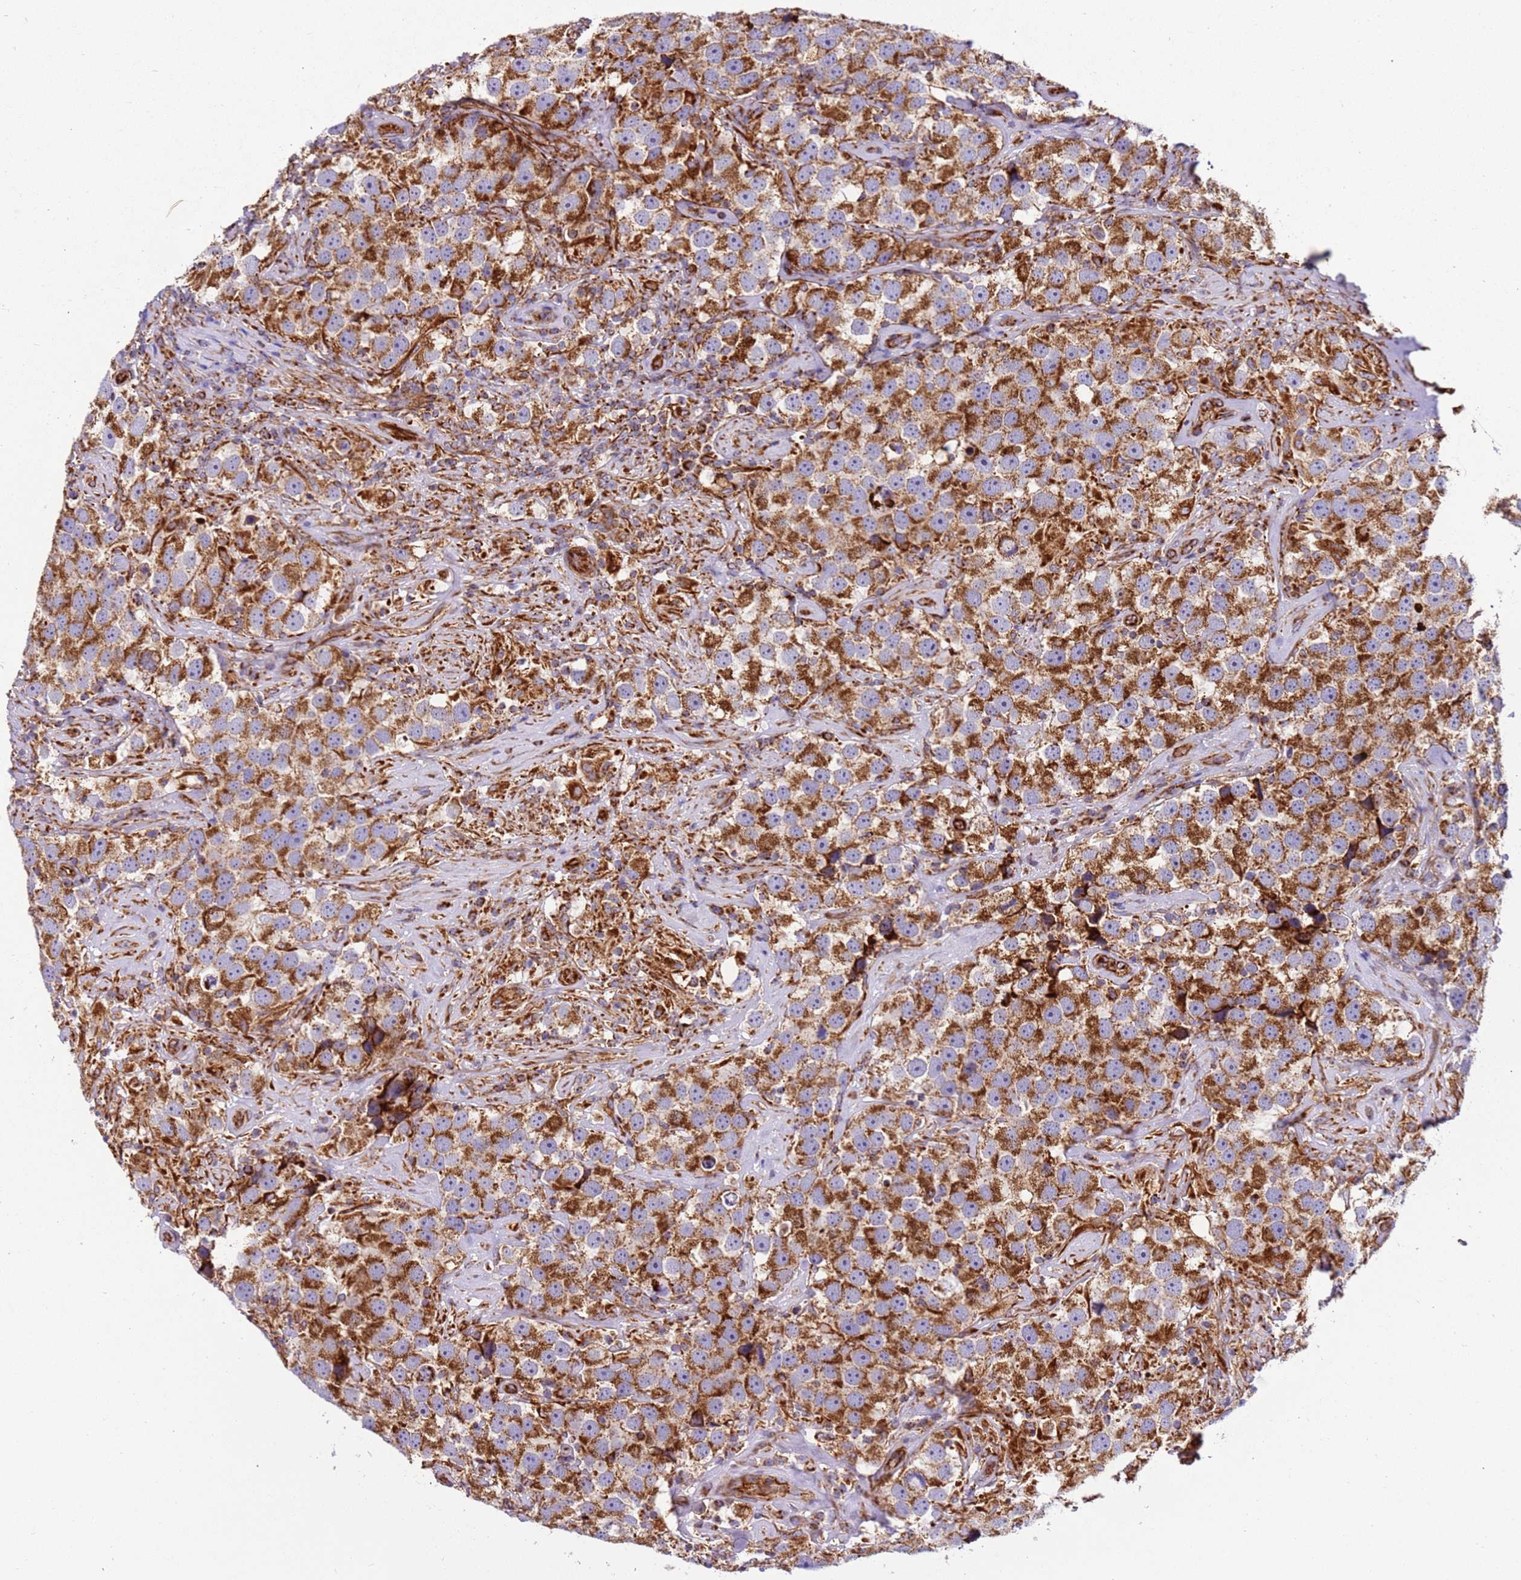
{"staining": {"intensity": "strong", "quantity": ">75%", "location": "cytoplasmic/membranous"}, "tissue": "testis cancer", "cell_type": "Tumor cells", "image_type": "cancer", "snomed": [{"axis": "morphology", "description": "Seminoma, NOS"}, {"axis": "topography", "description": "Testis"}], "caption": "DAB (3,3'-diaminobenzidine) immunohistochemical staining of seminoma (testis) displays strong cytoplasmic/membranous protein staining in approximately >75% of tumor cells.", "gene": "MRPL20", "patient": {"sex": "male", "age": 49}}